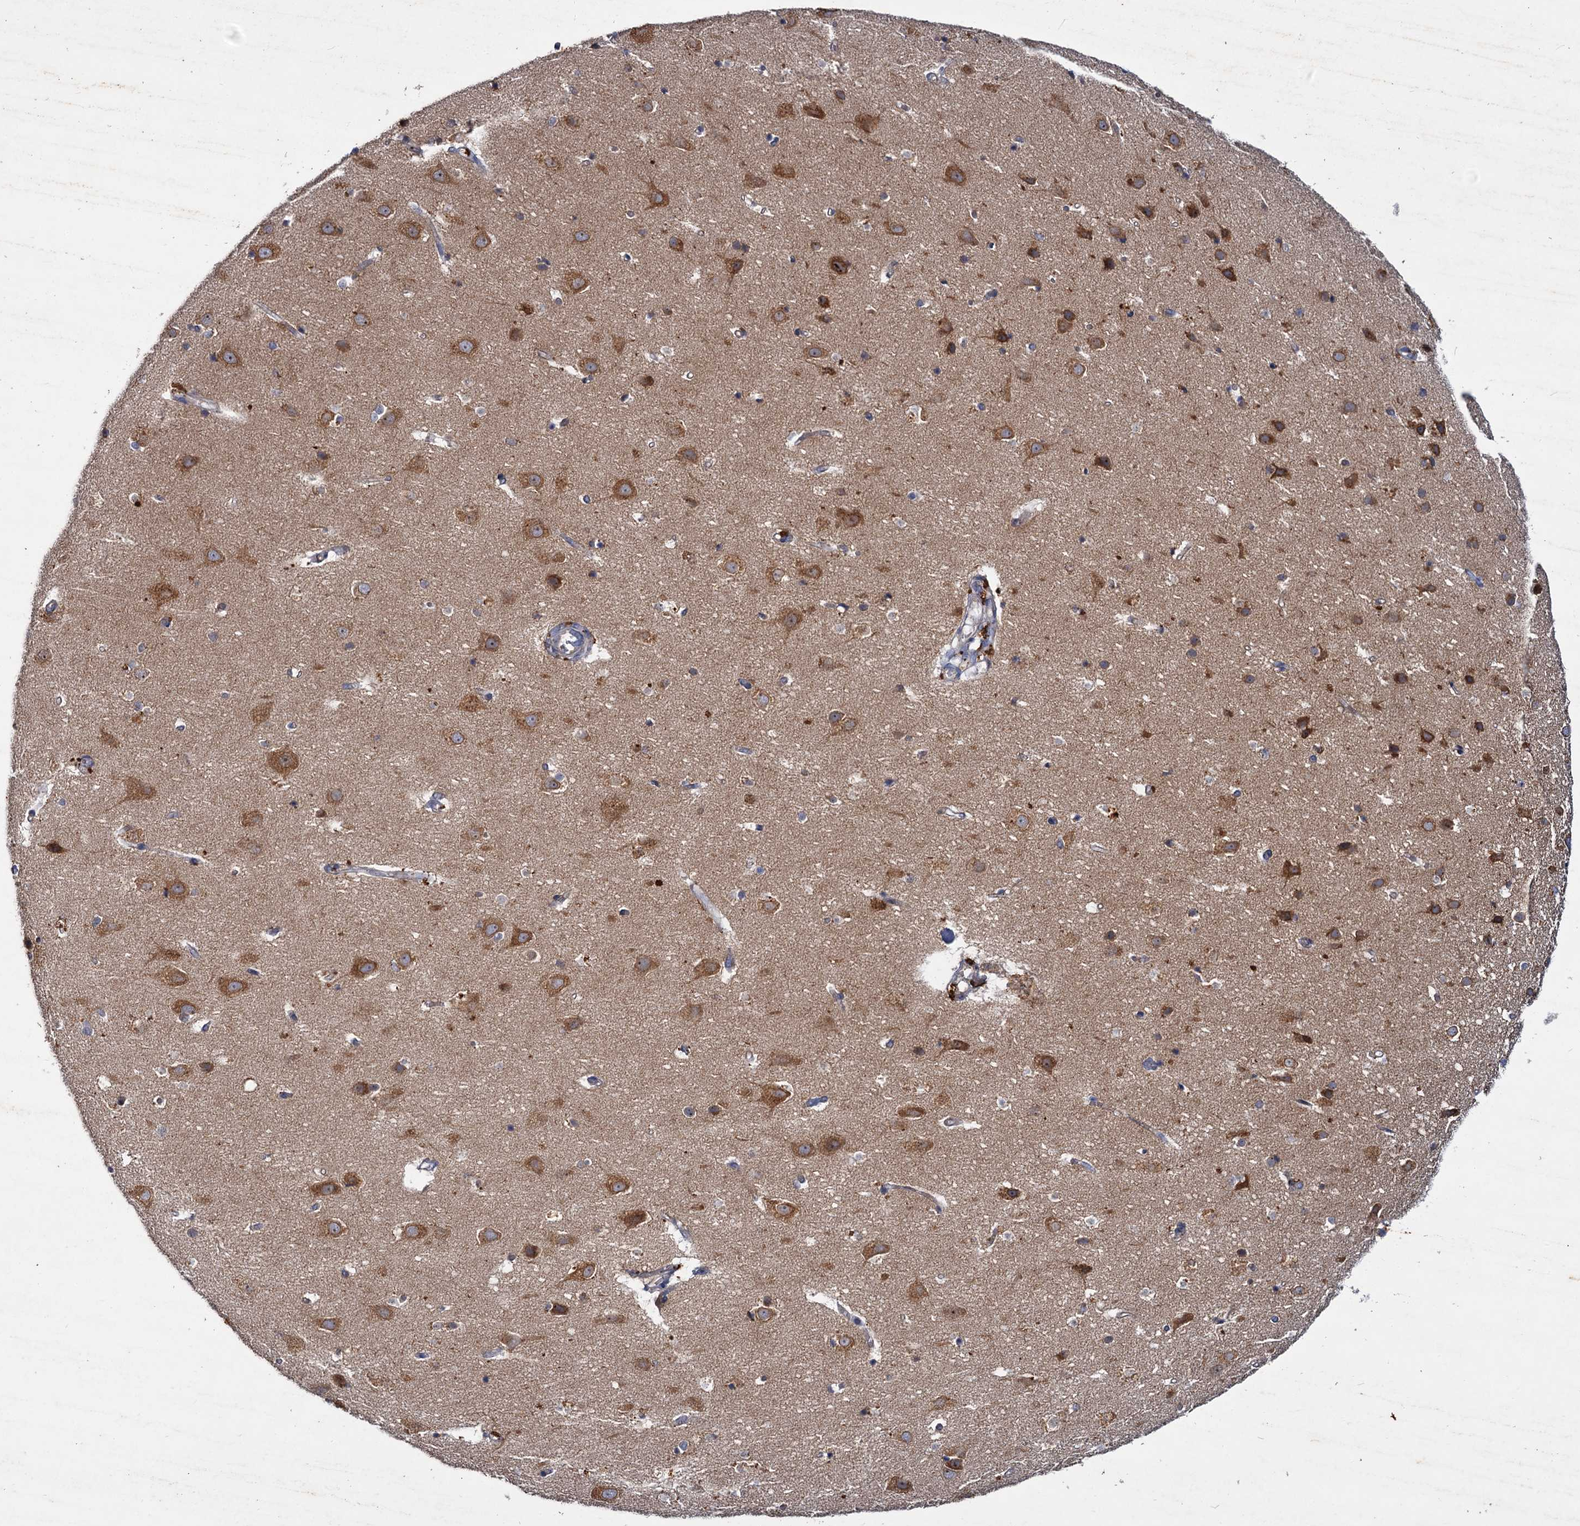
{"staining": {"intensity": "negative", "quantity": "none", "location": "none"}, "tissue": "cerebral cortex", "cell_type": "Endothelial cells", "image_type": "normal", "snomed": [{"axis": "morphology", "description": "Normal tissue, NOS"}, {"axis": "topography", "description": "Cerebral cortex"}], "caption": "DAB immunohistochemical staining of normal human cerebral cortex shows no significant expression in endothelial cells. (Stains: DAB (3,3'-diaminobenzidine) IHC with hematoxylin counter stain, Microscopy: brightfield microscopy at high magnification).", "gene": "ATP9A", "patient": {"sex": "male", "age": 54}}